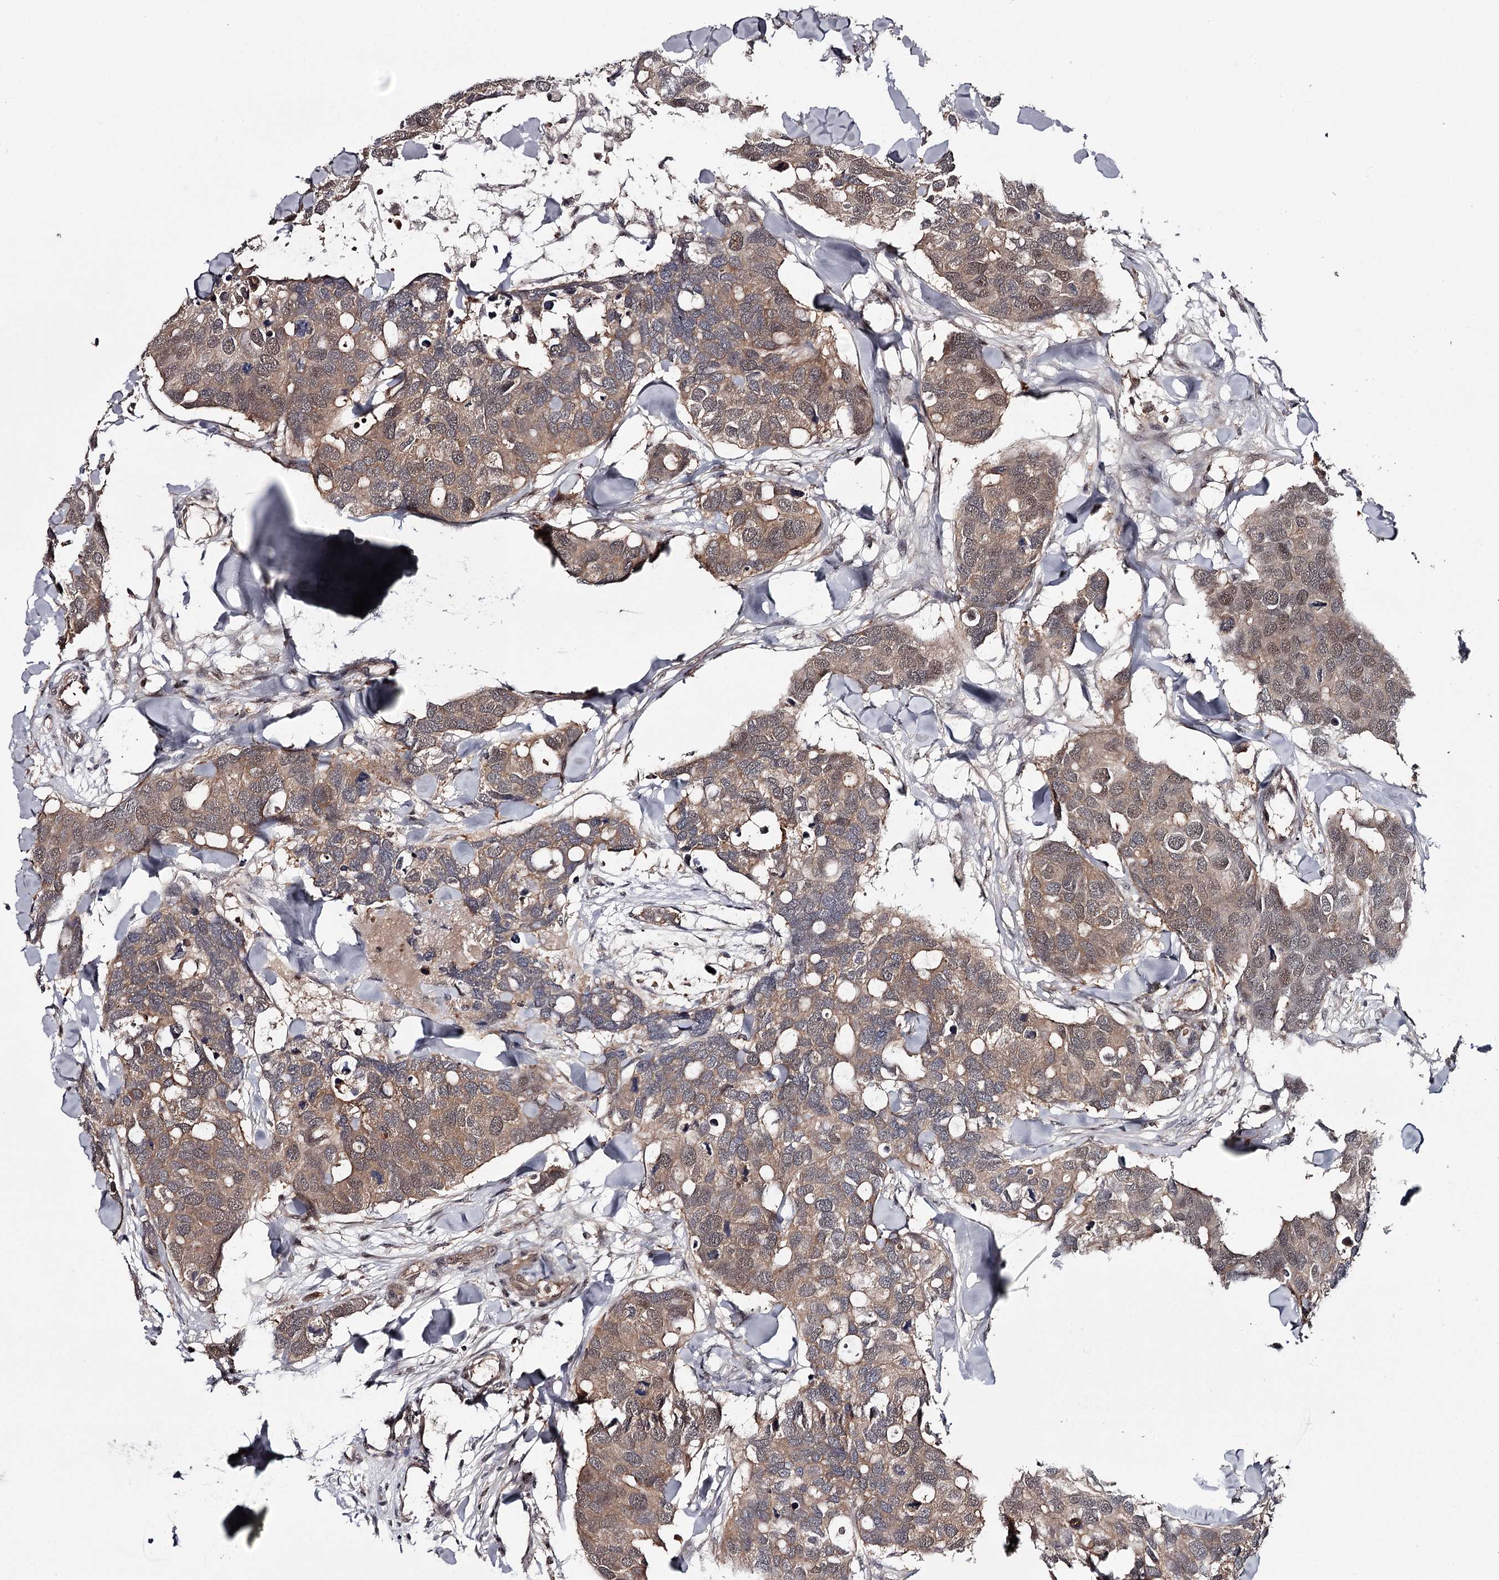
{"staining": {"intensity": "moderate", "quantity": ">75%", "location": "cytoplasmic/membranous,nuclear"}, "tissue": "breast cancer", "cell_type": "Tumor cells", "image_type": "cancer", "snomed": [{"axis": "morphology", "description": "Duct carcinoma"}, {"axis": "topography", "description": "Breast"}], "caption": "Immunohistochemical staining of breast cancer demonstrates moderate cytoplasmic/membranous and nuclear protein staining in about >75% of tumor cells.", "gene": "GTSF1", "patient": {"sex": "female", "age": 83}}